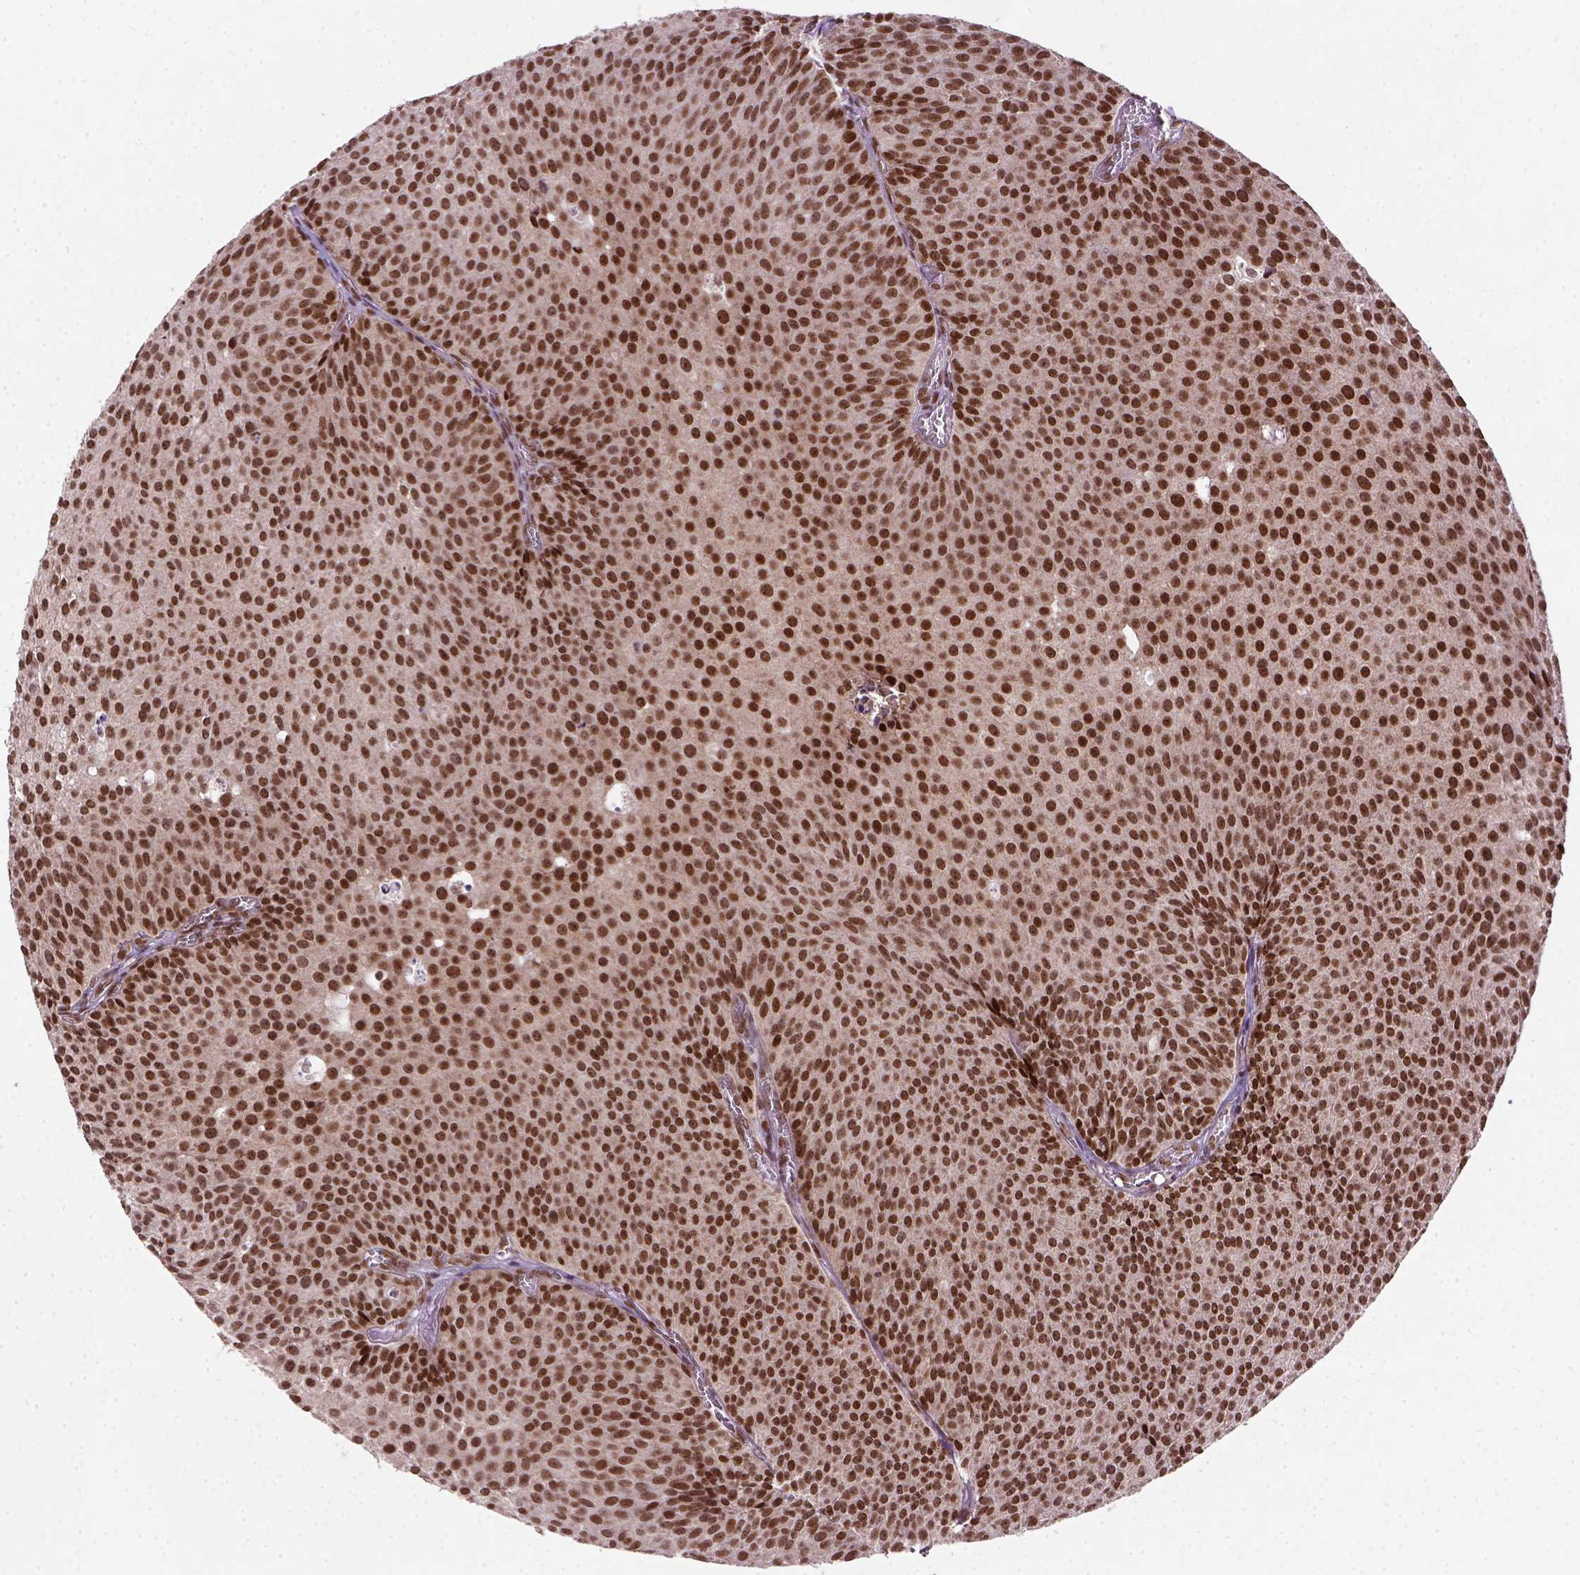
{"staining": {"intensity": "moderate", "quantity": ">75%", "location": "nuclear"}, "tissue": "urothelial cancer", "cell_type": "Tumor cells", "image_type": "cancer", "snomed": [{"axis": "morphology", "description": "Urothelial carcinoma, Low grade"}, {"axis": "topography", "description": "Urinary bladder"}], "caption": "The immunohistochemical stain shows moderate nuclear staining in tumor cells of urothelial cancer tissue.", "gene": "MGMT", "patient": {"sex": "male", "age": 63}}